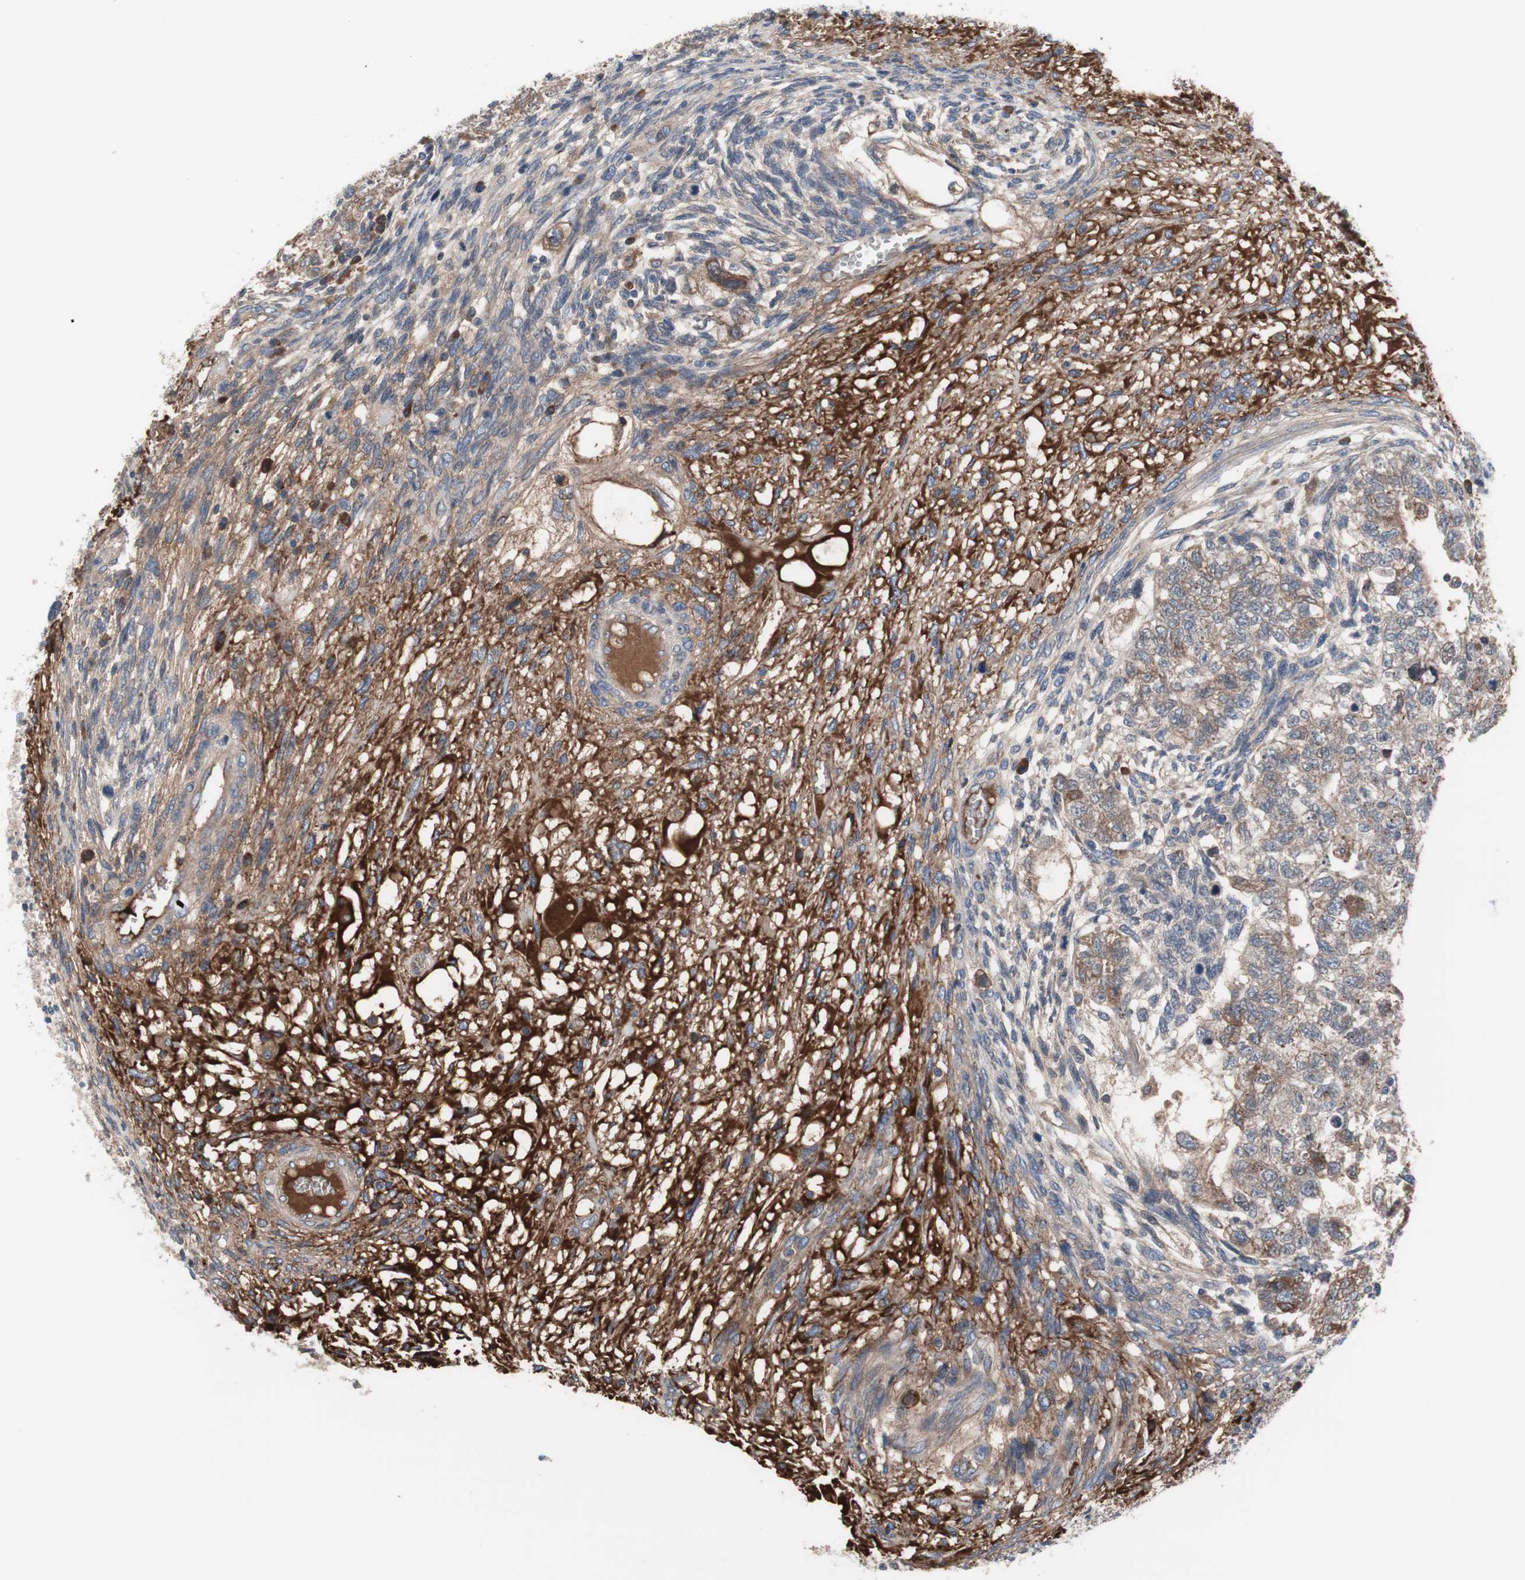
{"staining": {"intensity": "negative", "quantity": "none", "location": "none"}, "tissue": "testis cancer", "cell_type": "Tumor cells", "image_type": "cancer", "snomed": [{"axis": "morphology", "description": "Normal tissue, NOS"}, {"axis": "morphology", "description": "Carcinoma, Embryonal, NOS"}, {"axis": "topography", "description": "Testis"}], "caption": "This is an immunohistochemistry (IHC) histopathology image of testis cancer (embryonal carcinoma). There is no staining in tumor cells.", "gene": "KANSL1", "patient": {"sex": "male", "age": 36}}